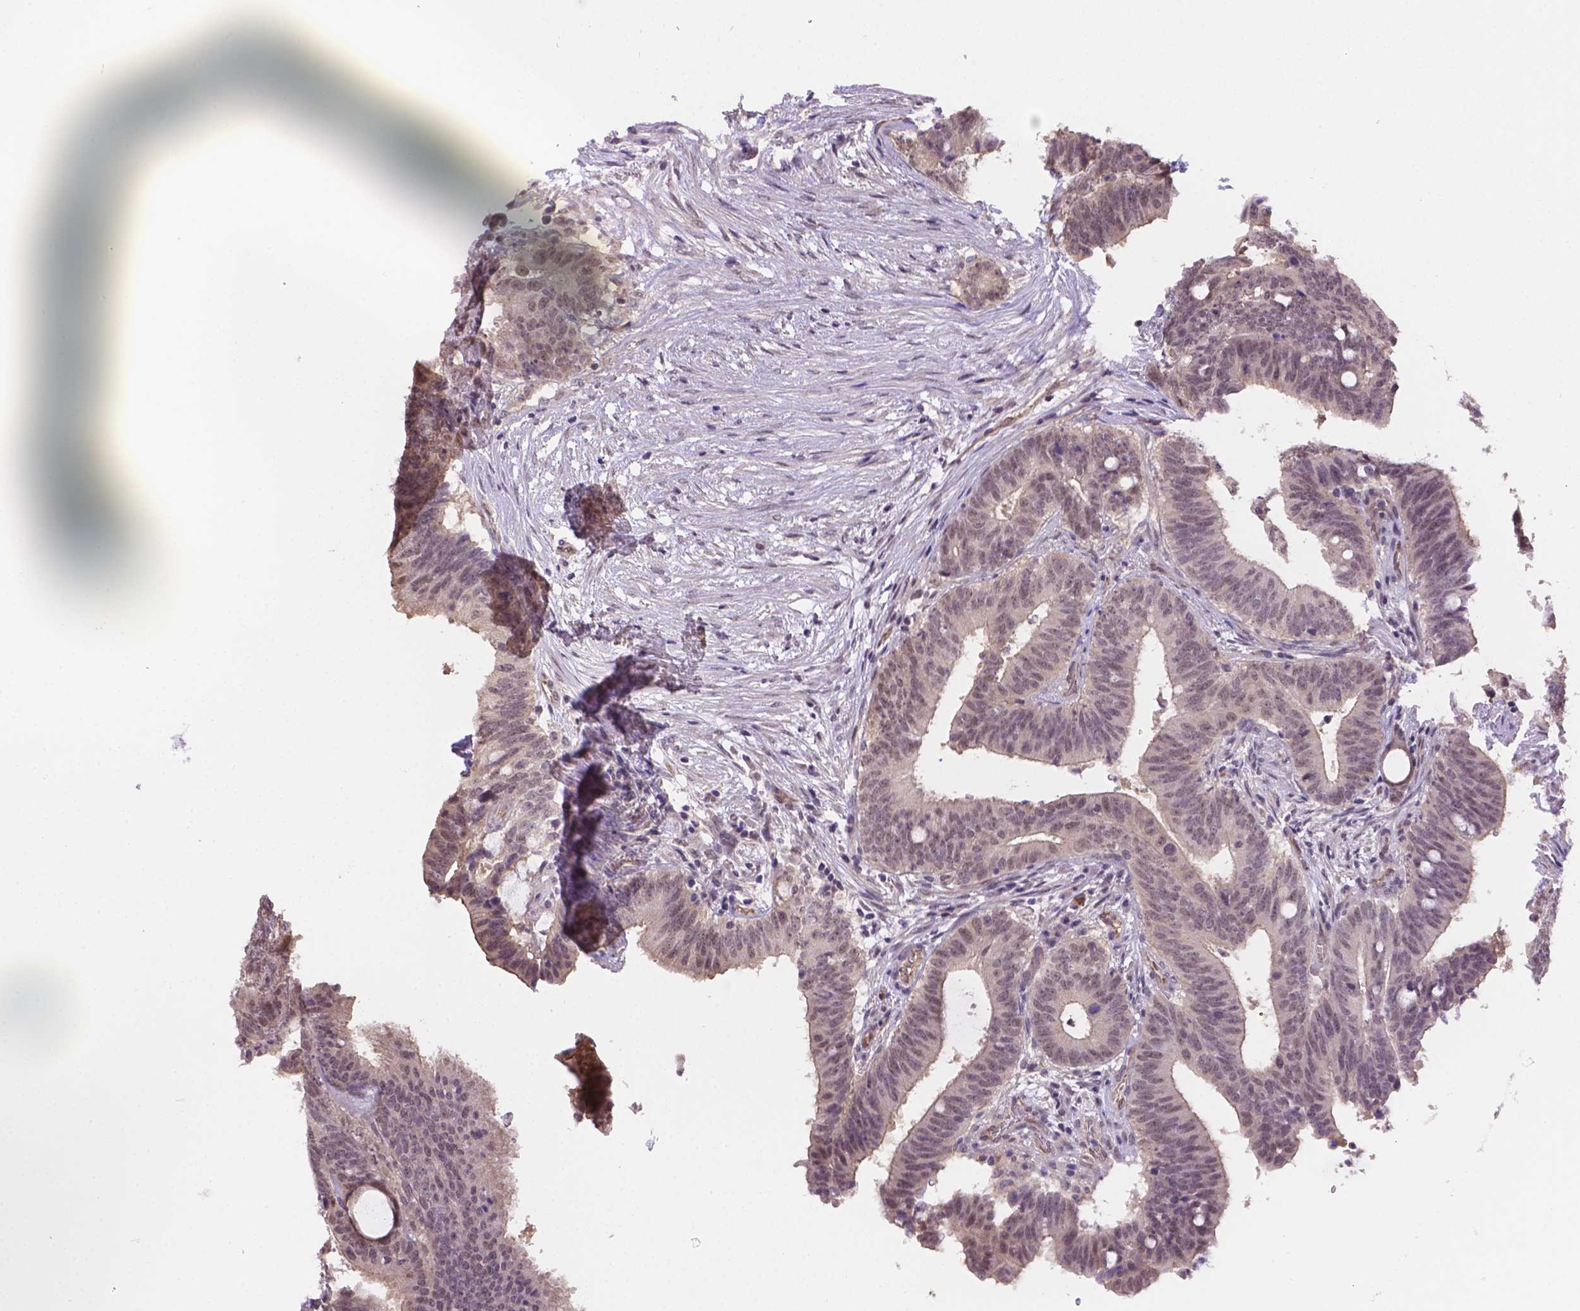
{"staining": {"intensity": "negative", "quantity": "none", "location": "none"}, "tissue": "colorectal cancer", "cell_type": "Tumor cells", "image_type": "cancer", "snomed": [{"axis": "morphology", "description": "Adenocarcinoma, NOS"}, {"axis": "topography", "description": "Colon"}], "caption": "Tumor cells are negative for brown protein staining in adenocarcinoma (colorectal).", "gene": "NXPE2", "patient": {"sex": "female", "age": 43}}